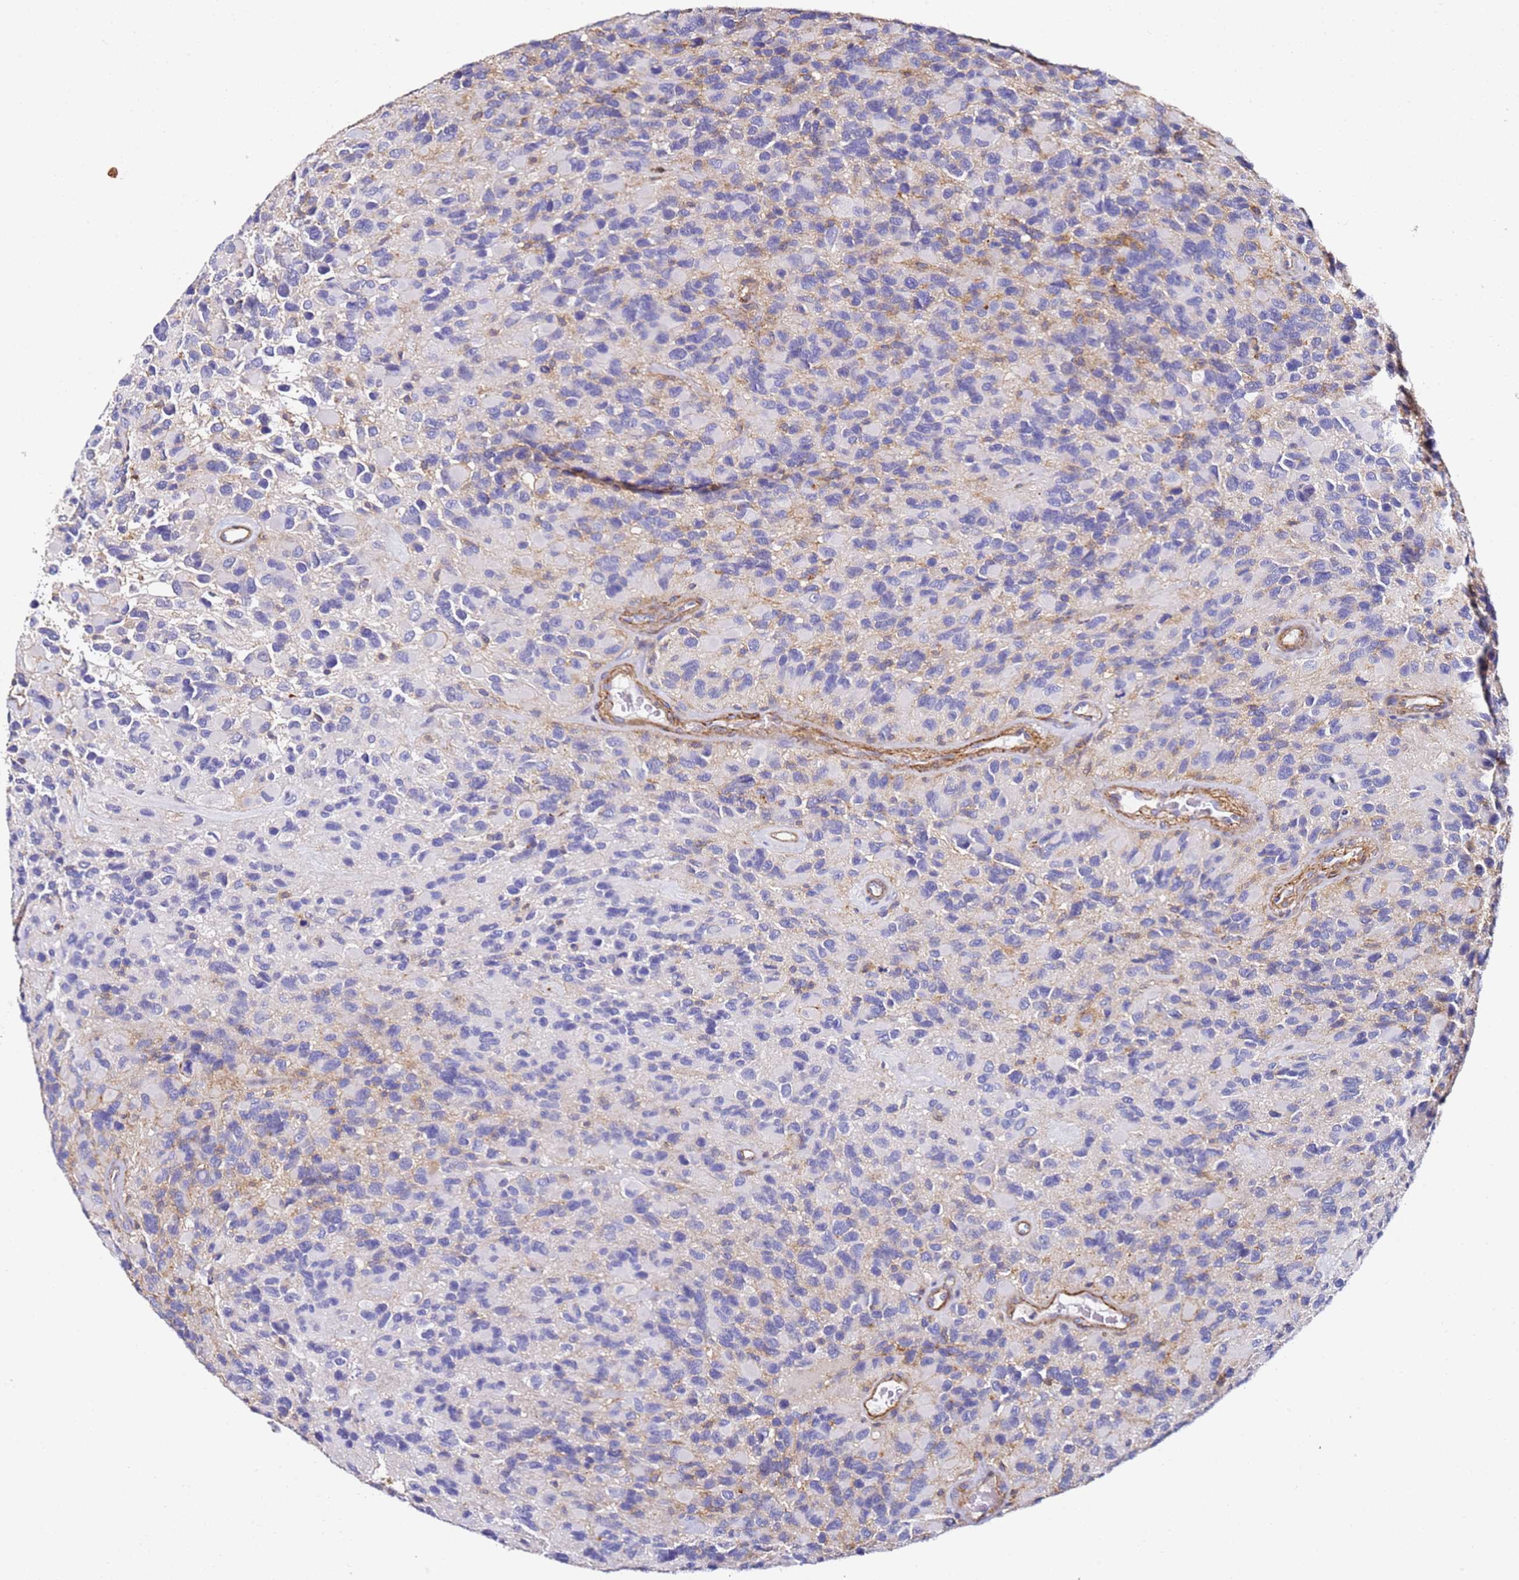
{"staining": {"intensity": "negative", "quantity": "none", "location": "none"}, "tissue": "glioma", "cell_type": "Tumor cells", "image_type": "cancer", "snomed": [{"axis": "morphology", "description": "Glioma, malignant, High grade"}, {"axis": "topography", "description": "Brain"}], "caption": "Photomicrograph shows no protein staining in tumor cells of malignant glioma (high-grade) tissue.", "gene": "ZNF671", "patient": {"sex": "male", "age": 77}}